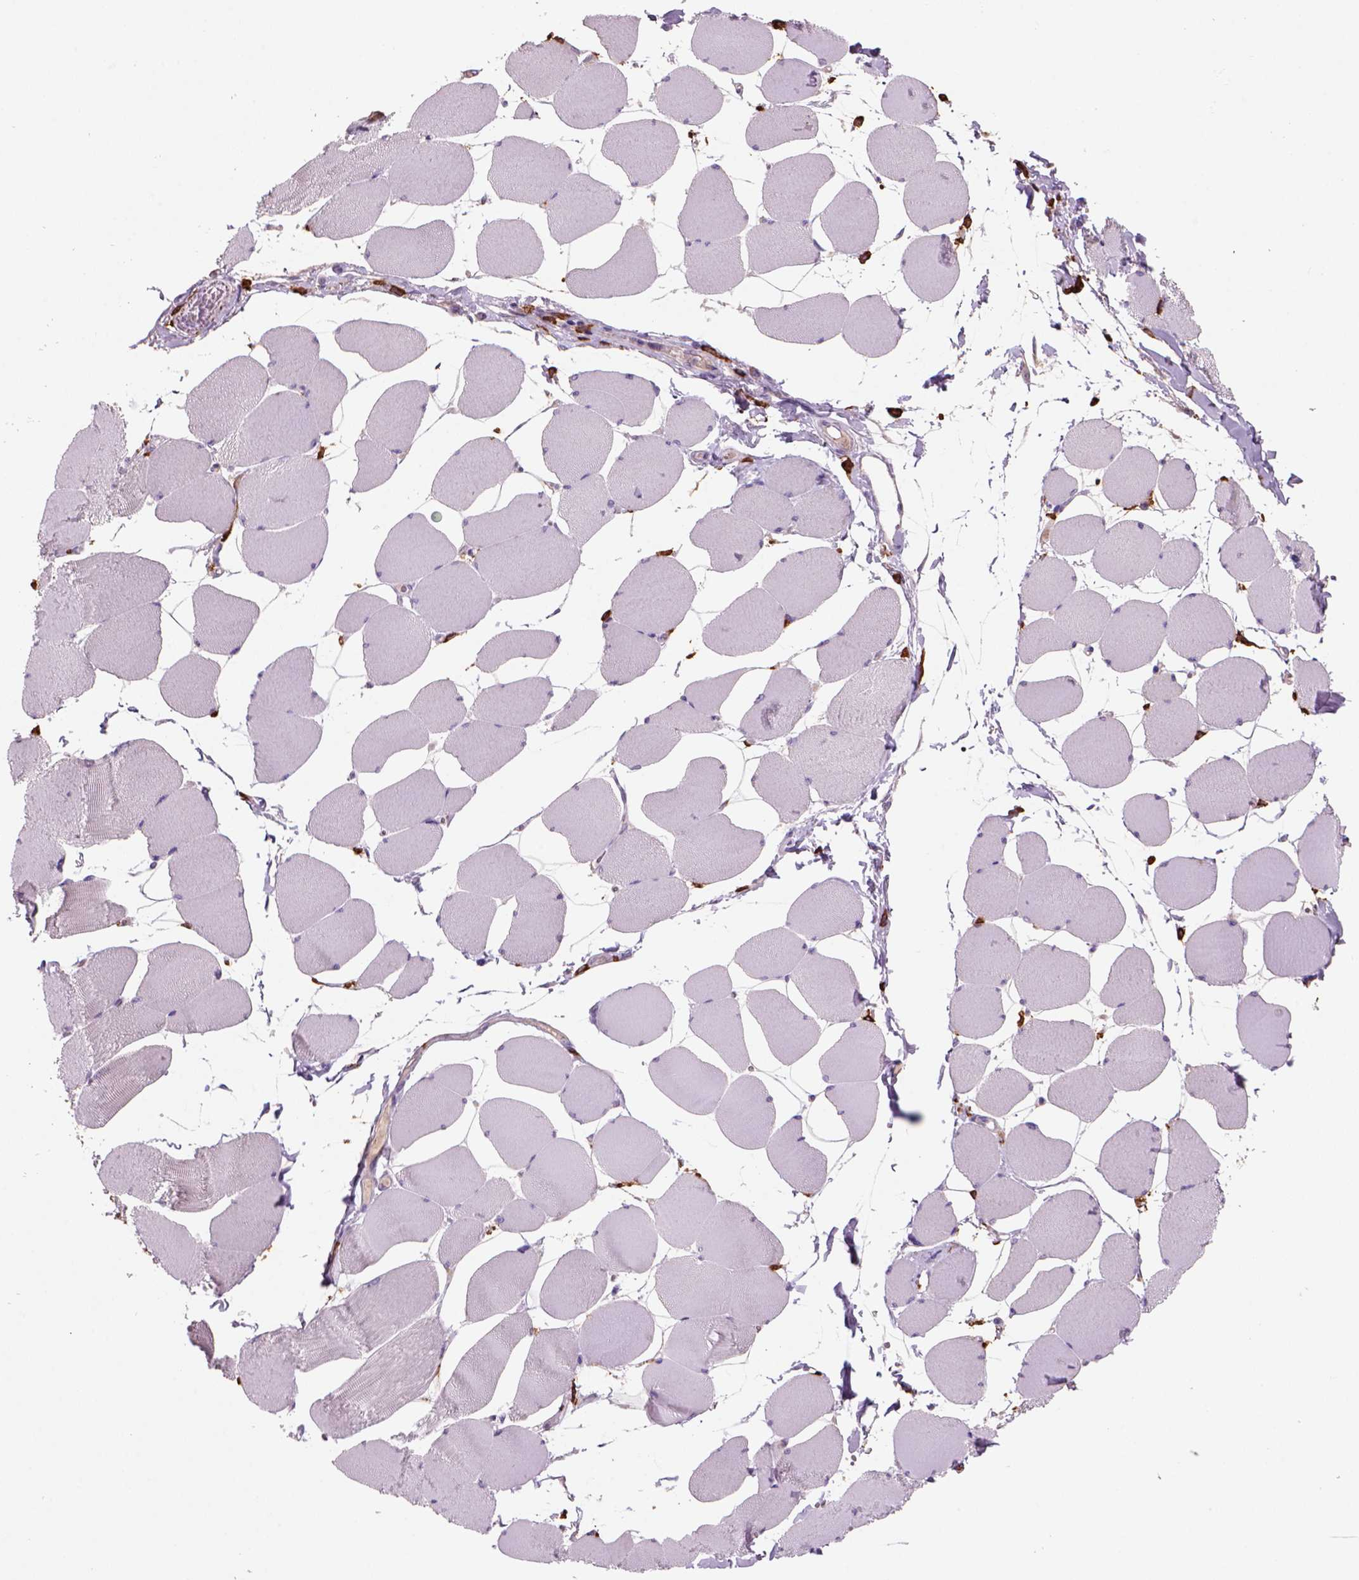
{"staining": {"intensity": "negative", "quantity": "none", "location": "none"}, "tissue": "skeletal muscle", "cell_type": "Myocytes", "image_type": "normal", "snomed": [{"axis": "morphology", "description": "Normal tissue, NOS"}, {"axis": "topography", "description": "Skeletal muscle"}], "caption": "High power microscopy micrograph of an immunohistochemistry (IHC) micrograph of normal skeletal muscle, revealing no significant positivity in myocytes.", "gene": "CD14", "patient": {"sex": "female", "age": 75}}